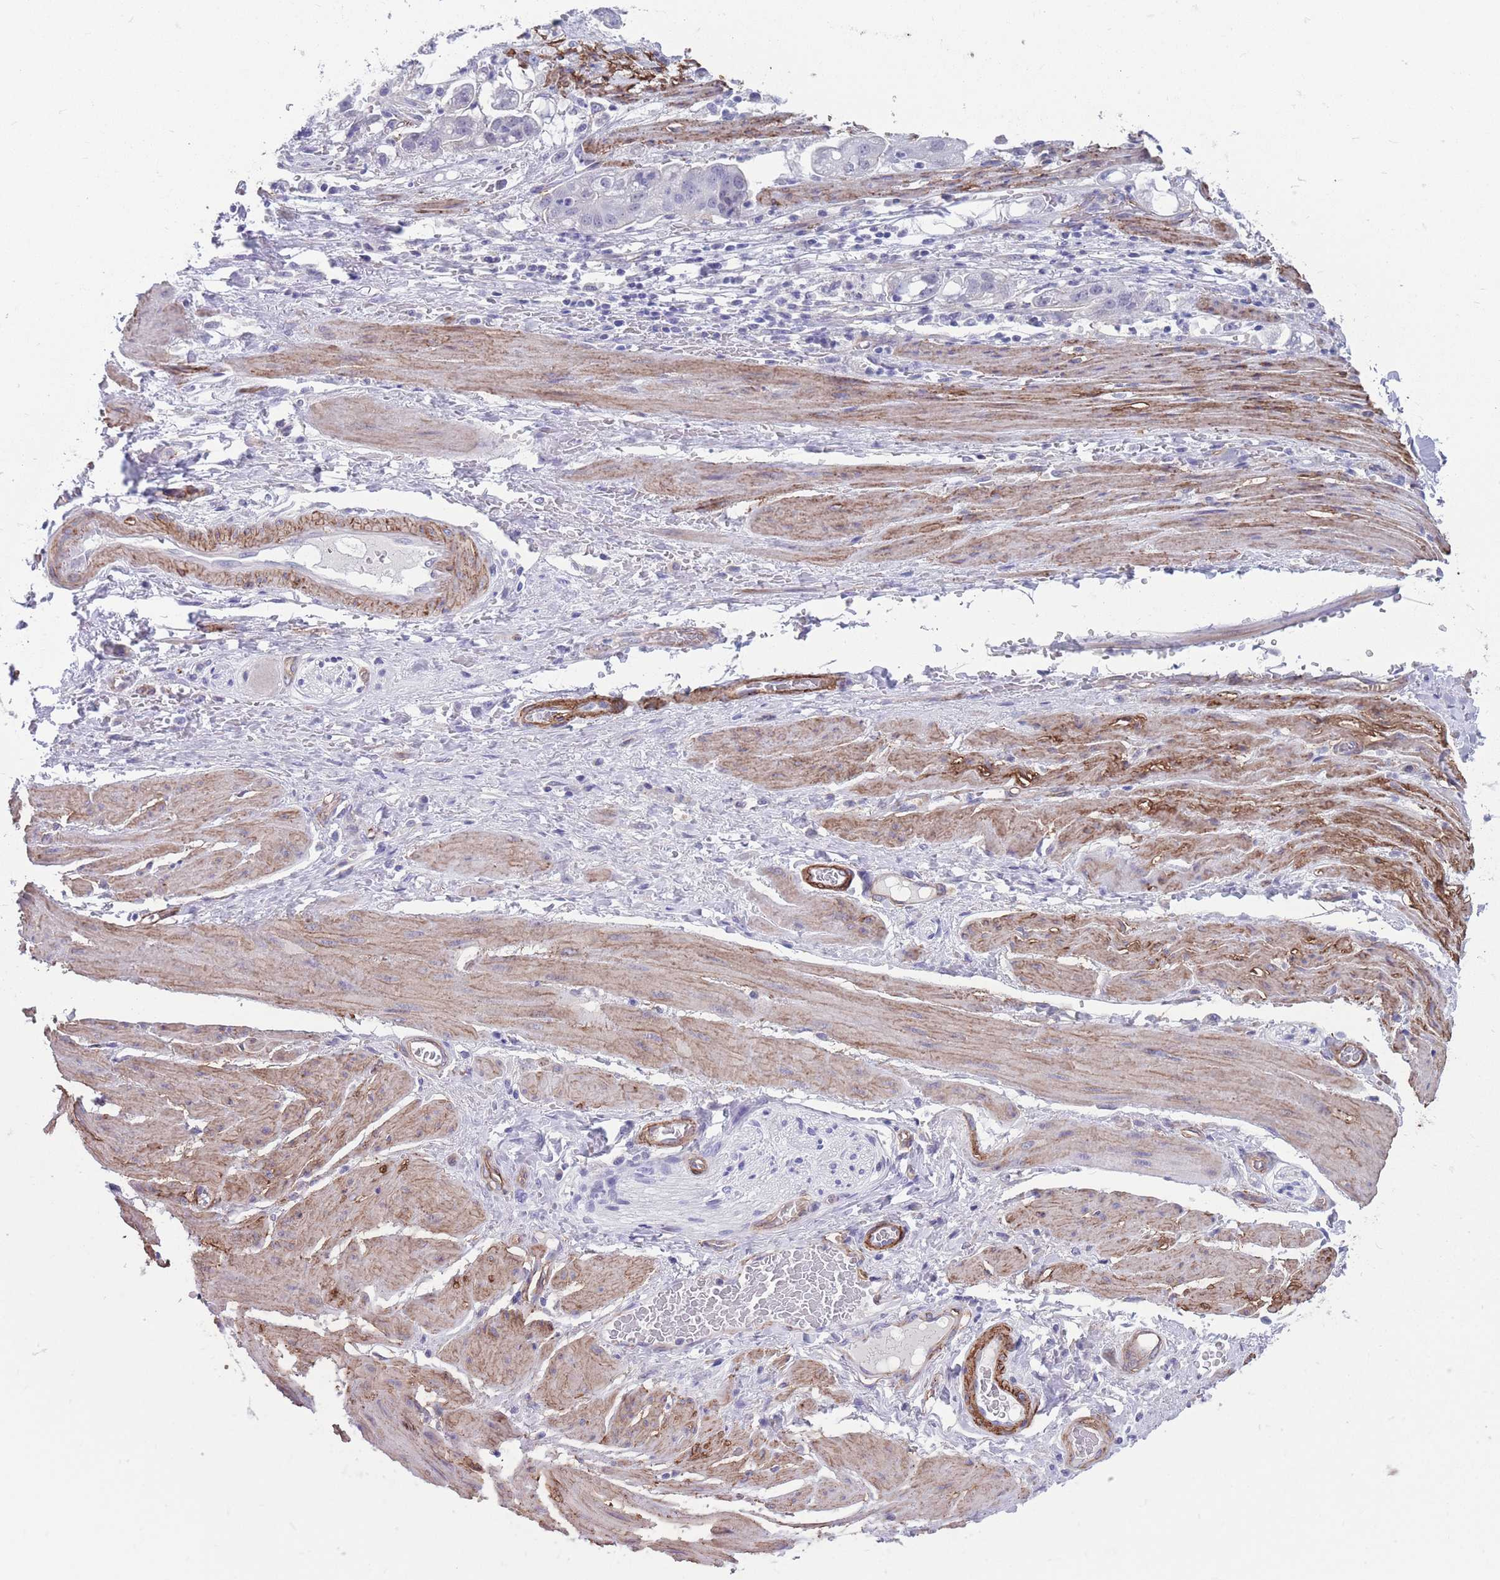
{"staining": {"intensity": "negative", "quantity": "none", "location": "none"}, "tissue": "stomach cancer", "cell_type": "Tumor cells", "image_type": "cancer", "snomed": [{"axis": "morphology", "description": "Adenocarcinoma, NOS"}, {"axis": "topography", "description": "Stomach"}], "caption": "Immunohistochemistry (IHC) of stomach adenocarcinoma exhibits no expression in tumor cells. (DAB (3,3'-diaminobenzidine) IHC, high magnification).", "gene": "DPYD", "patient": {"sex": "male", "age": 62}}